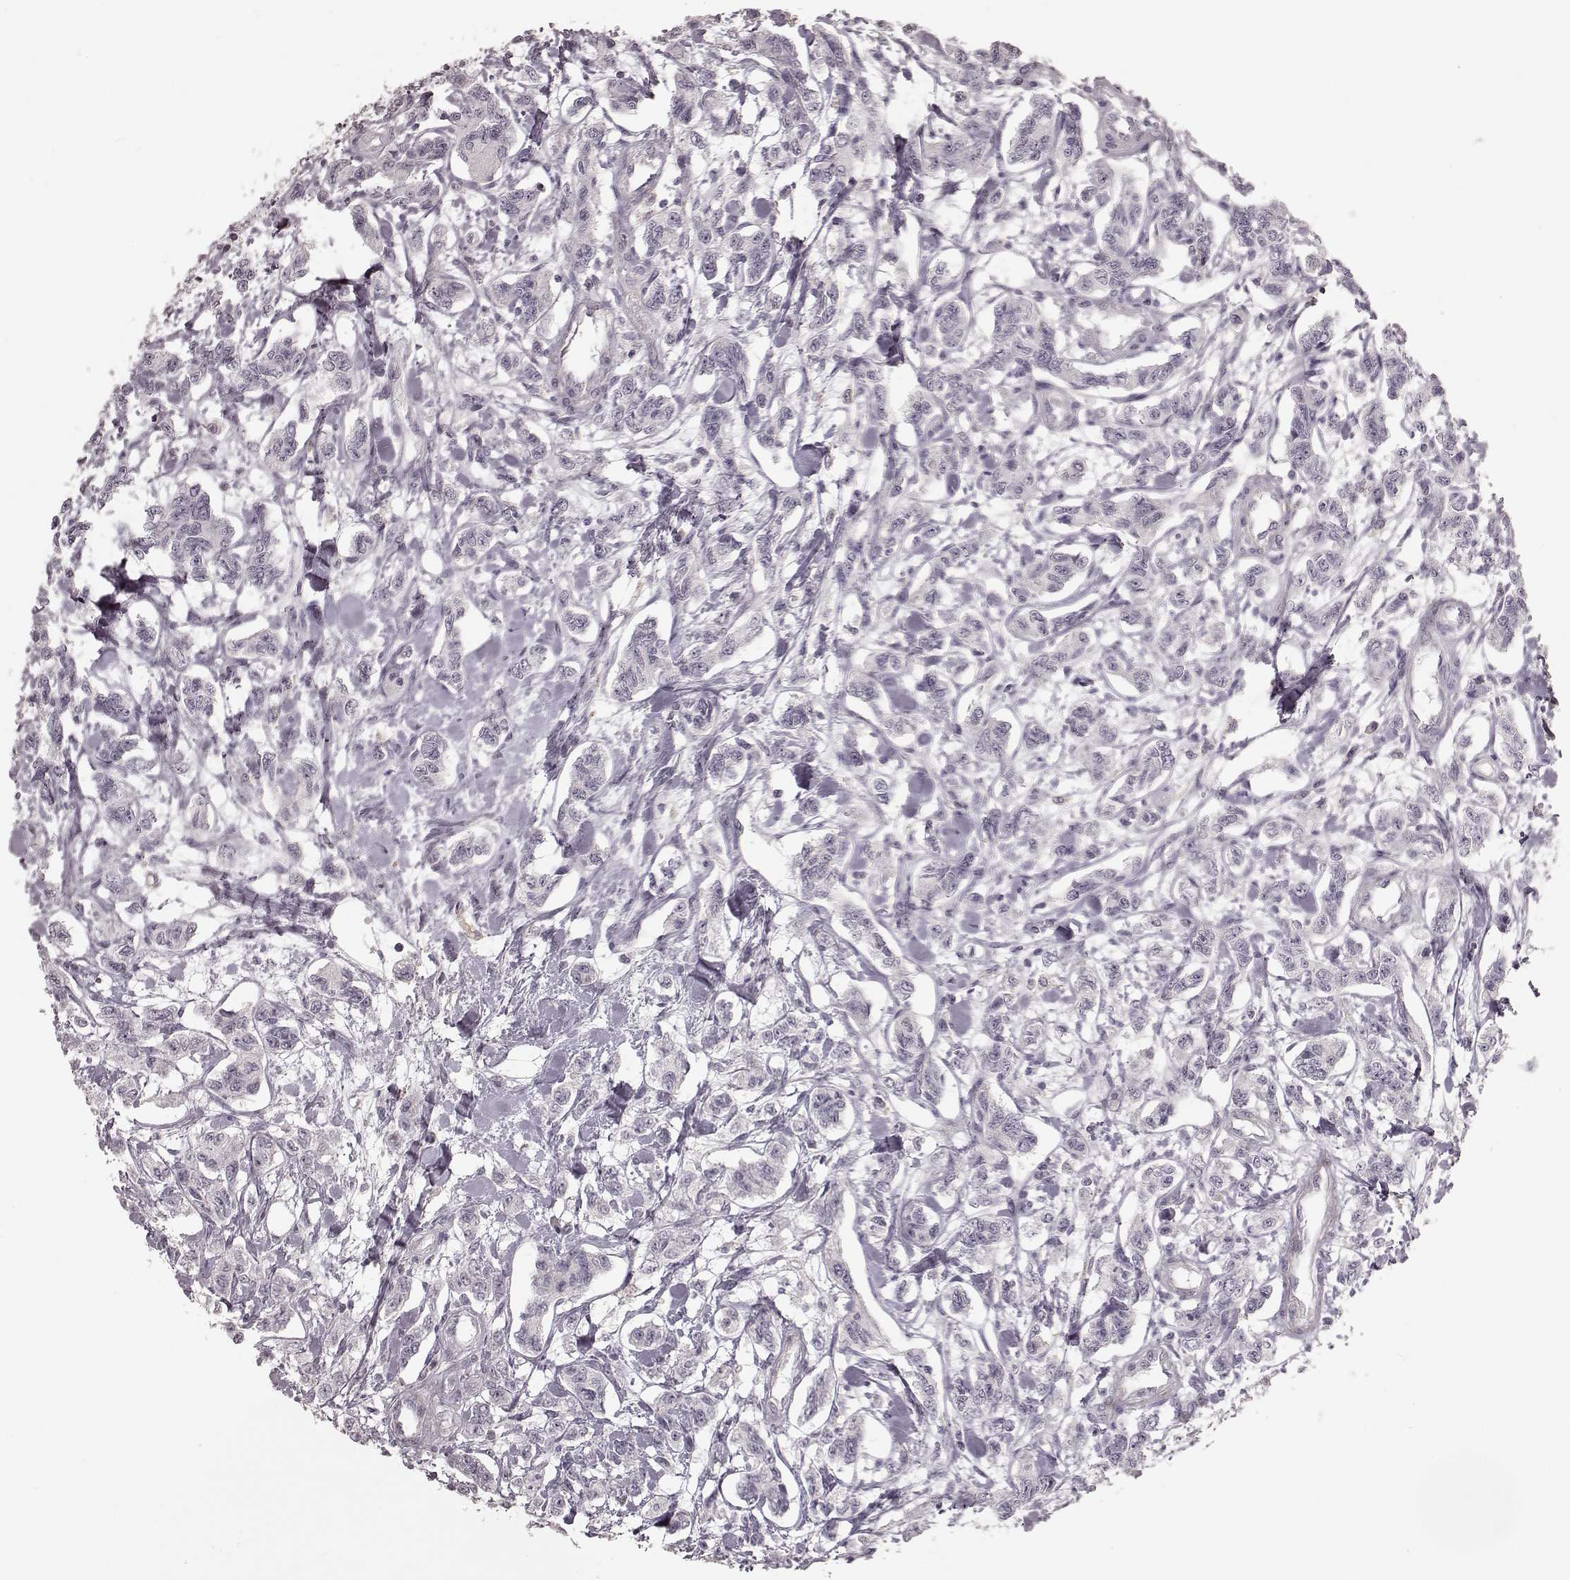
{"staining": {"intensity": "negative", "quantity": "none", "location": "none"}, "tissue": "carcinoid", "cell_type": "Tumor cells", "image_type": "cancer", "snomed": [{"axis": "morphology", "description": "Carcinoid, malignant, NOS"}, {"axis": "topography", "description": "Kidney"}], "caption": "Tumor cells show no significant staining in carcinoid.", "gene": "PRLHR", "patient": {"sex": "female", "age": 41}}